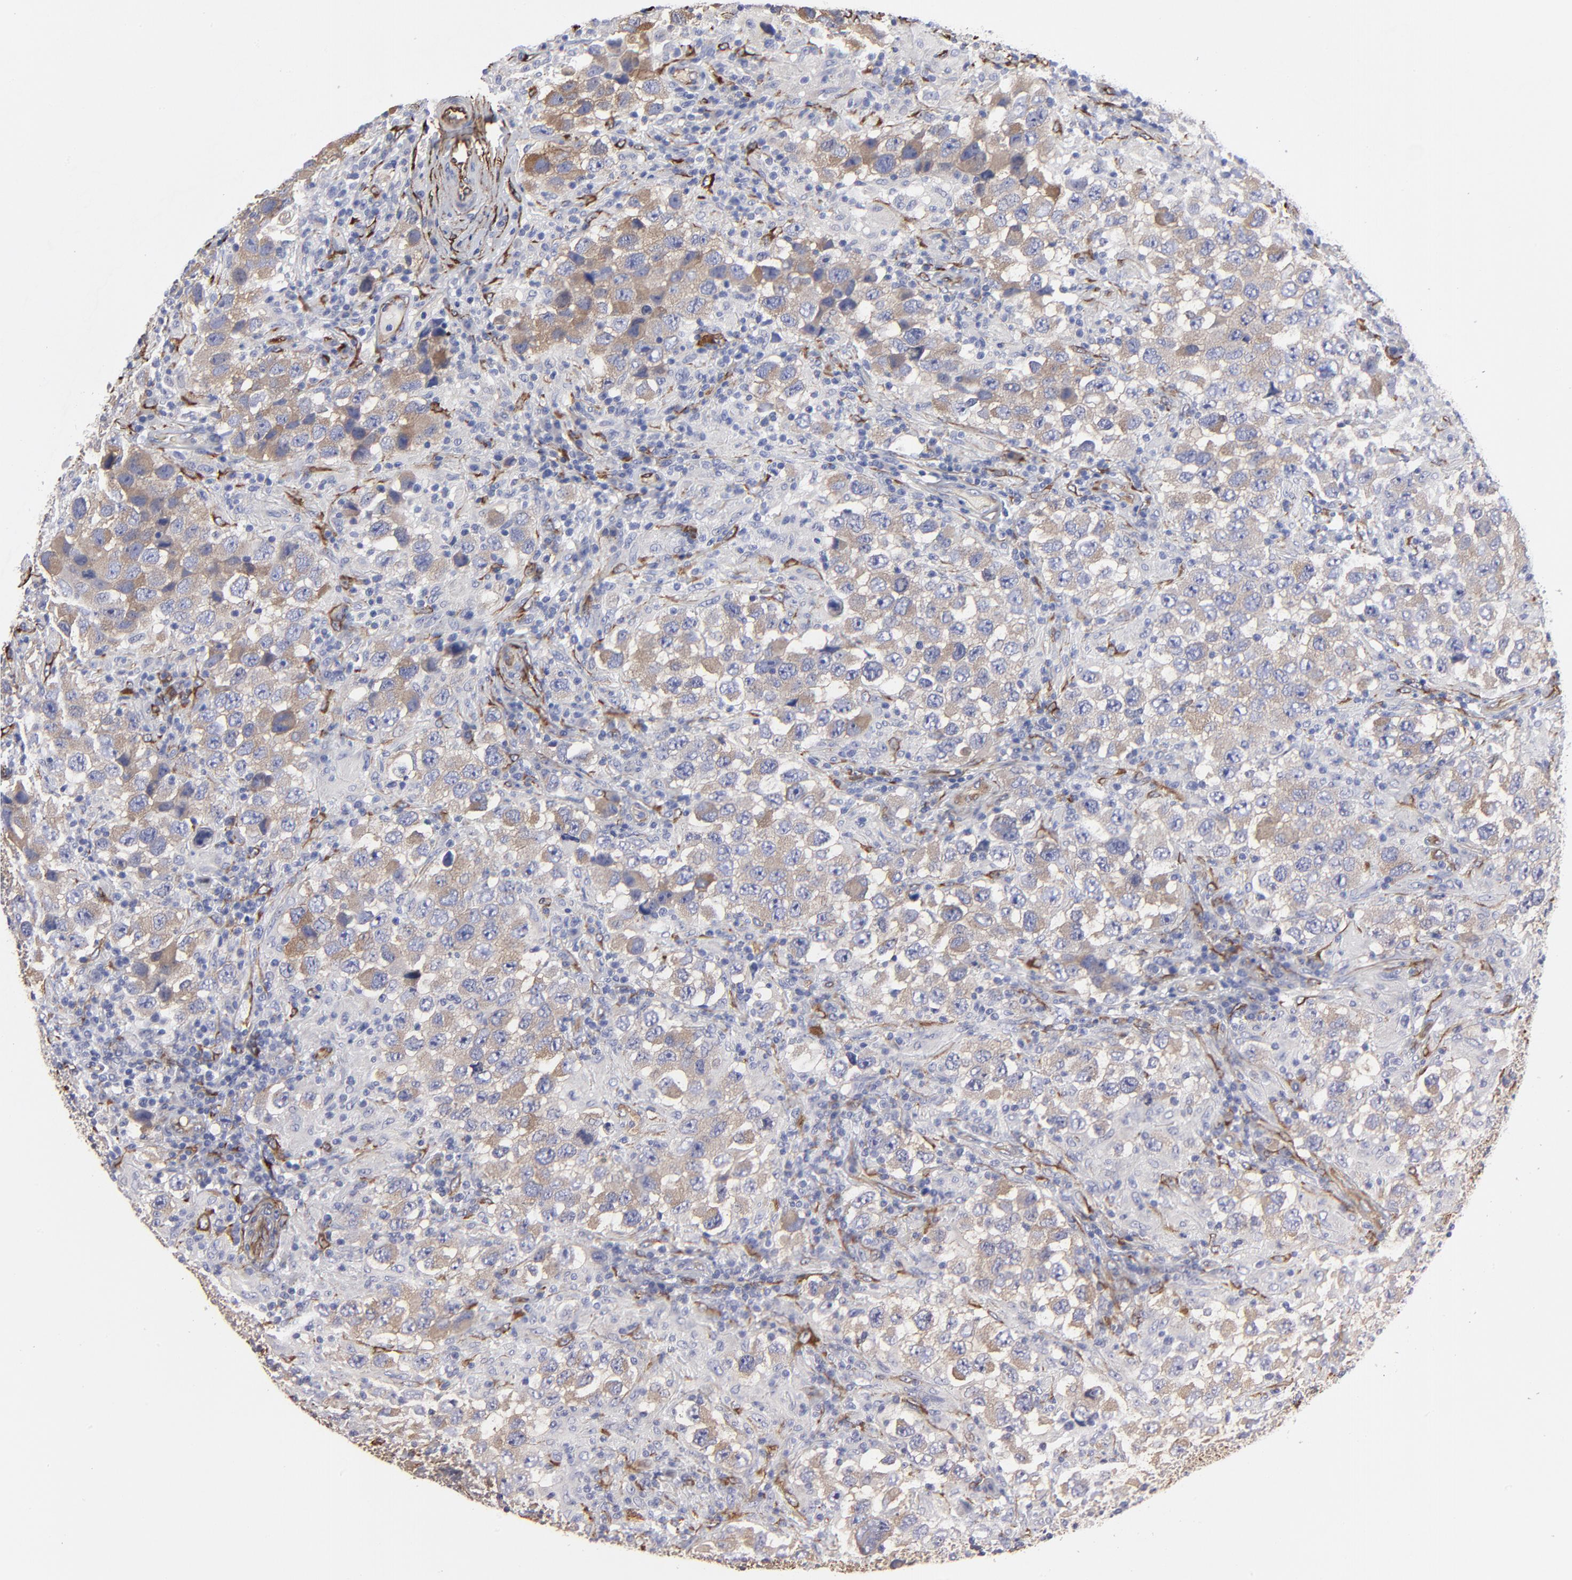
{"staining": {"intensity": "moderate", "quantity": ">75%", "location": "cytoplasmic/membranous"}, "tissue": "testis cancer", "cell_type": "Tumor cells", "image_type": "cancer", "snomed": [{"axis": "morphology", "description": "Carcinoma, Embryonal, NOS"}, {"axis": "topography", "description": "Testis"}], "caption": "The micrograph displays a brown stain indicating the presence of a protein in the cytoplasmic/membranous of tumor cells in testis cancer. (Brightfield microscopy of DAB IHC at high magnification).", "gene": "CILP", "patient": {"sex": "male", "age": 21}}